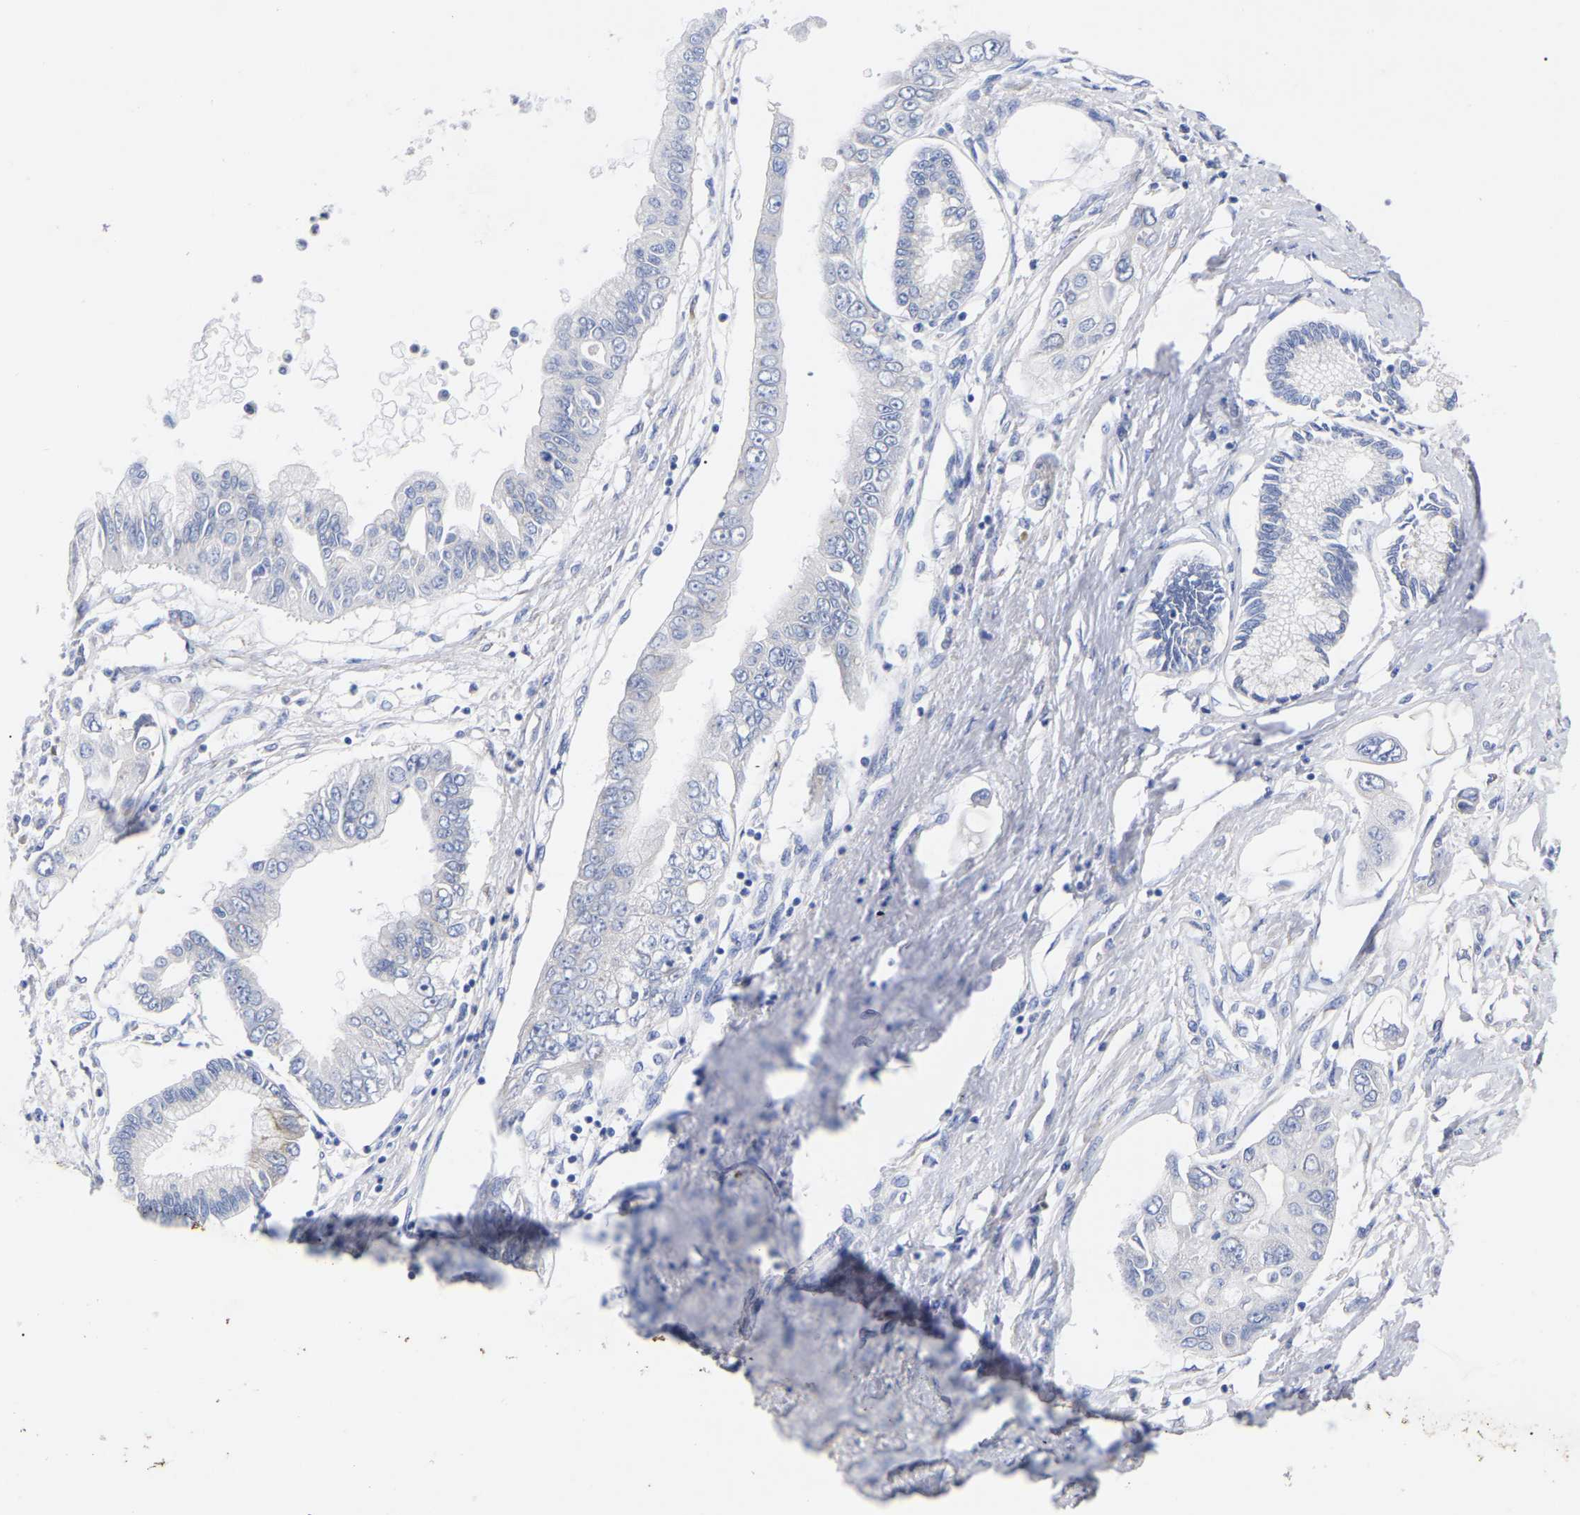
{"staining": {"intensity": "negative", "quantity": "none", "location": "none"}, "tissue": "pancreatic cancer", "cell_type": "Tumor cells", "image_type": "cancer", "snomed": [{"axis": "morphology", "description": "Adenocarcinoma, NOS"}, {"axis": "topography", "description": "Pancreas"}], "caption": "High power microscopy micrograph of an IHC image of pancreatic adenocarcinoma, revealing no significant staining in tumor cells. (Brightfield microscopy of DAB (3,3'-diaminobenzidine) immunohistochemistry at high magnification).", "gene": "GDF3", "patient": {"sex": "female", "age": 77}}